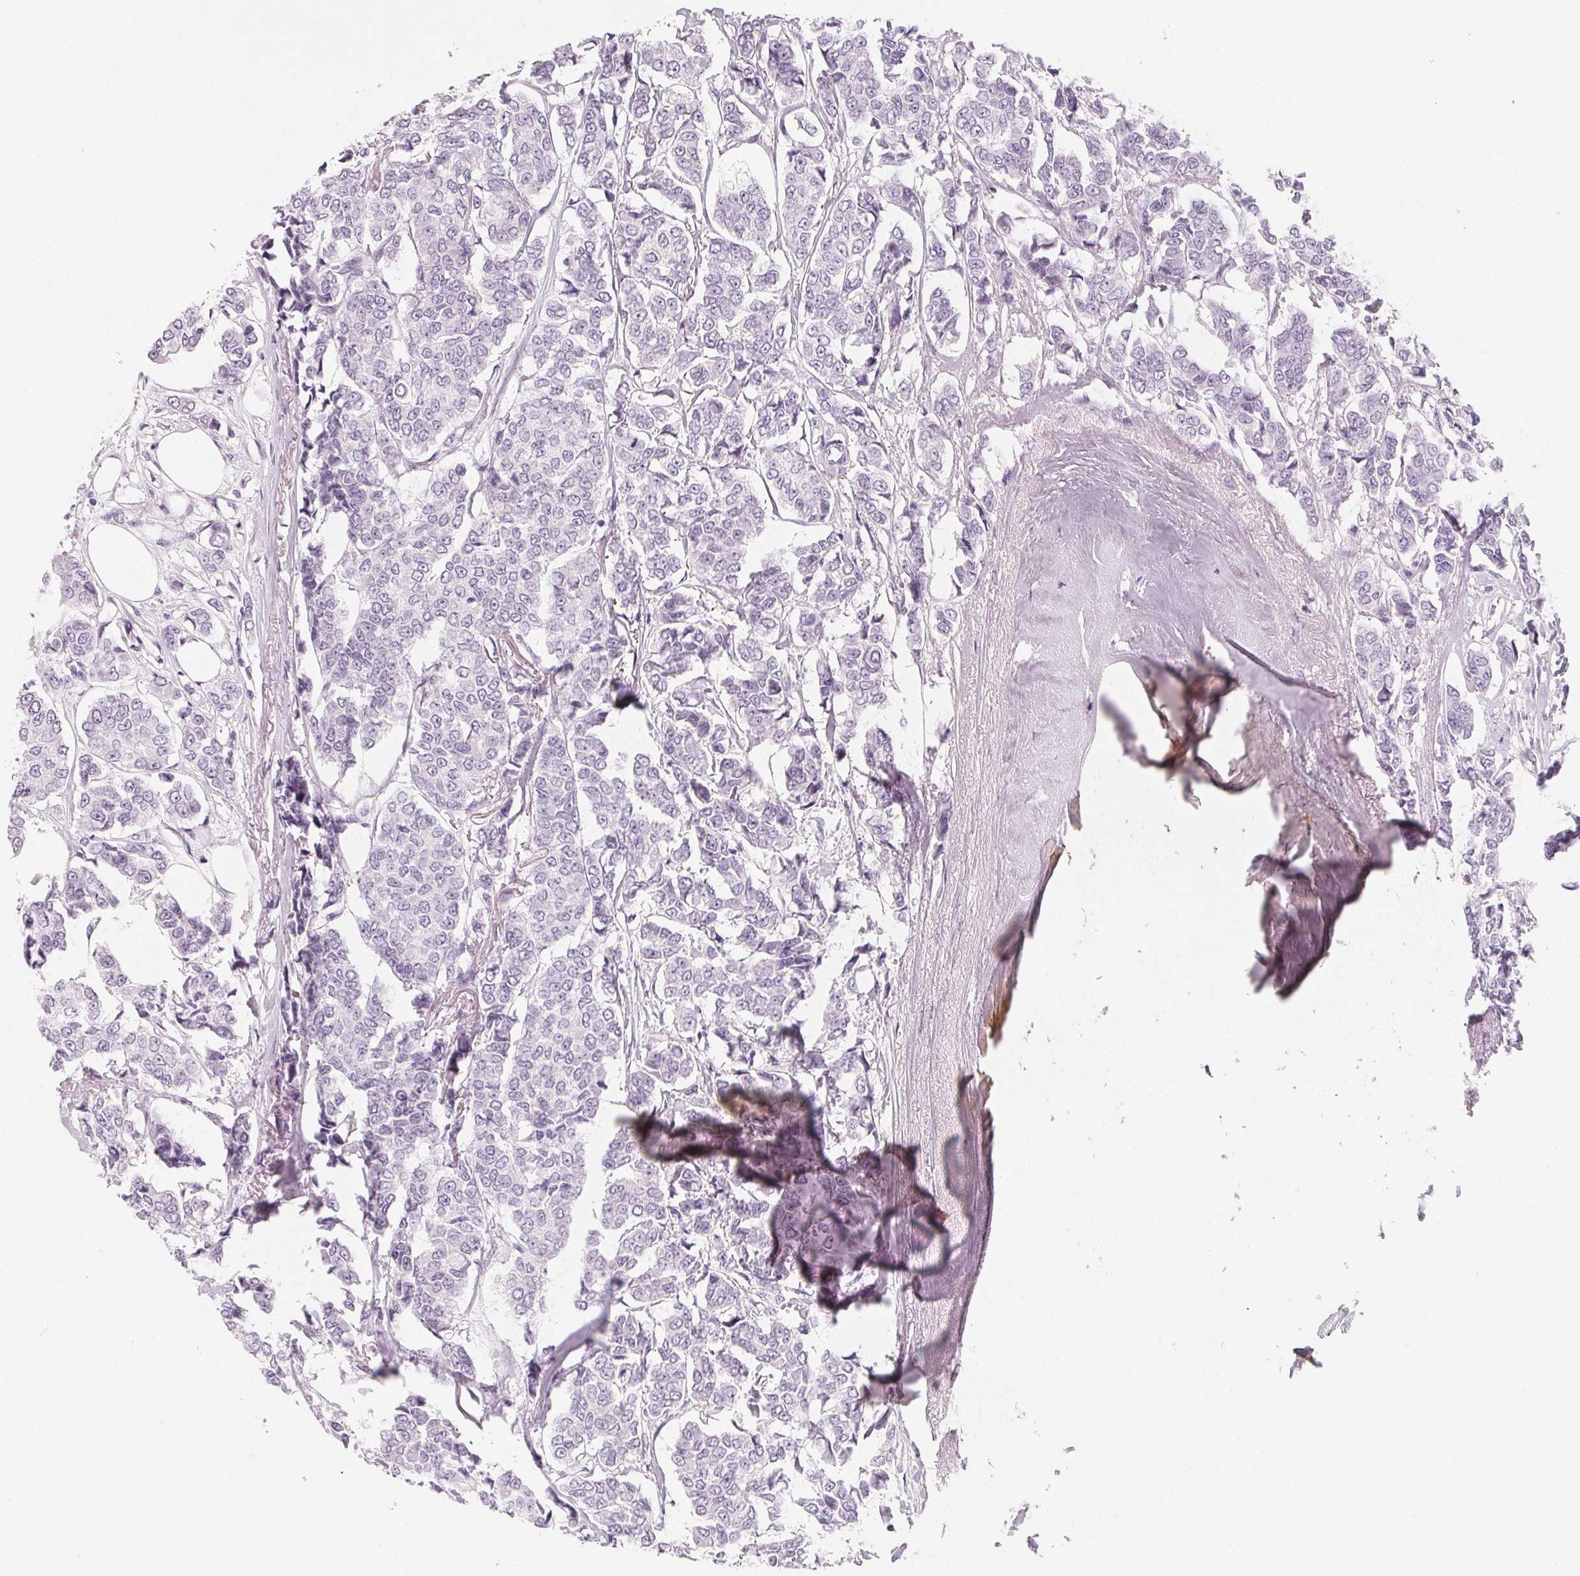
{"staining": {"intensity": "negative", "quantity": "none", "location": "none"}, "tissue": "breast cancer", "cell_type": "Tumor cells", "image_type": "cancer", "snomed": [{"axis": "morphology", "description": "Duct carcinoma"}, {"axis": "topography", "description": "Breast"}], "caption": "Breast intraductal carcinoma was stained to show a protein in brown. There is no significant expression in tumor cells.", "gene": "SH3GL2", "patient": {"sex": "female", "age": 94}}